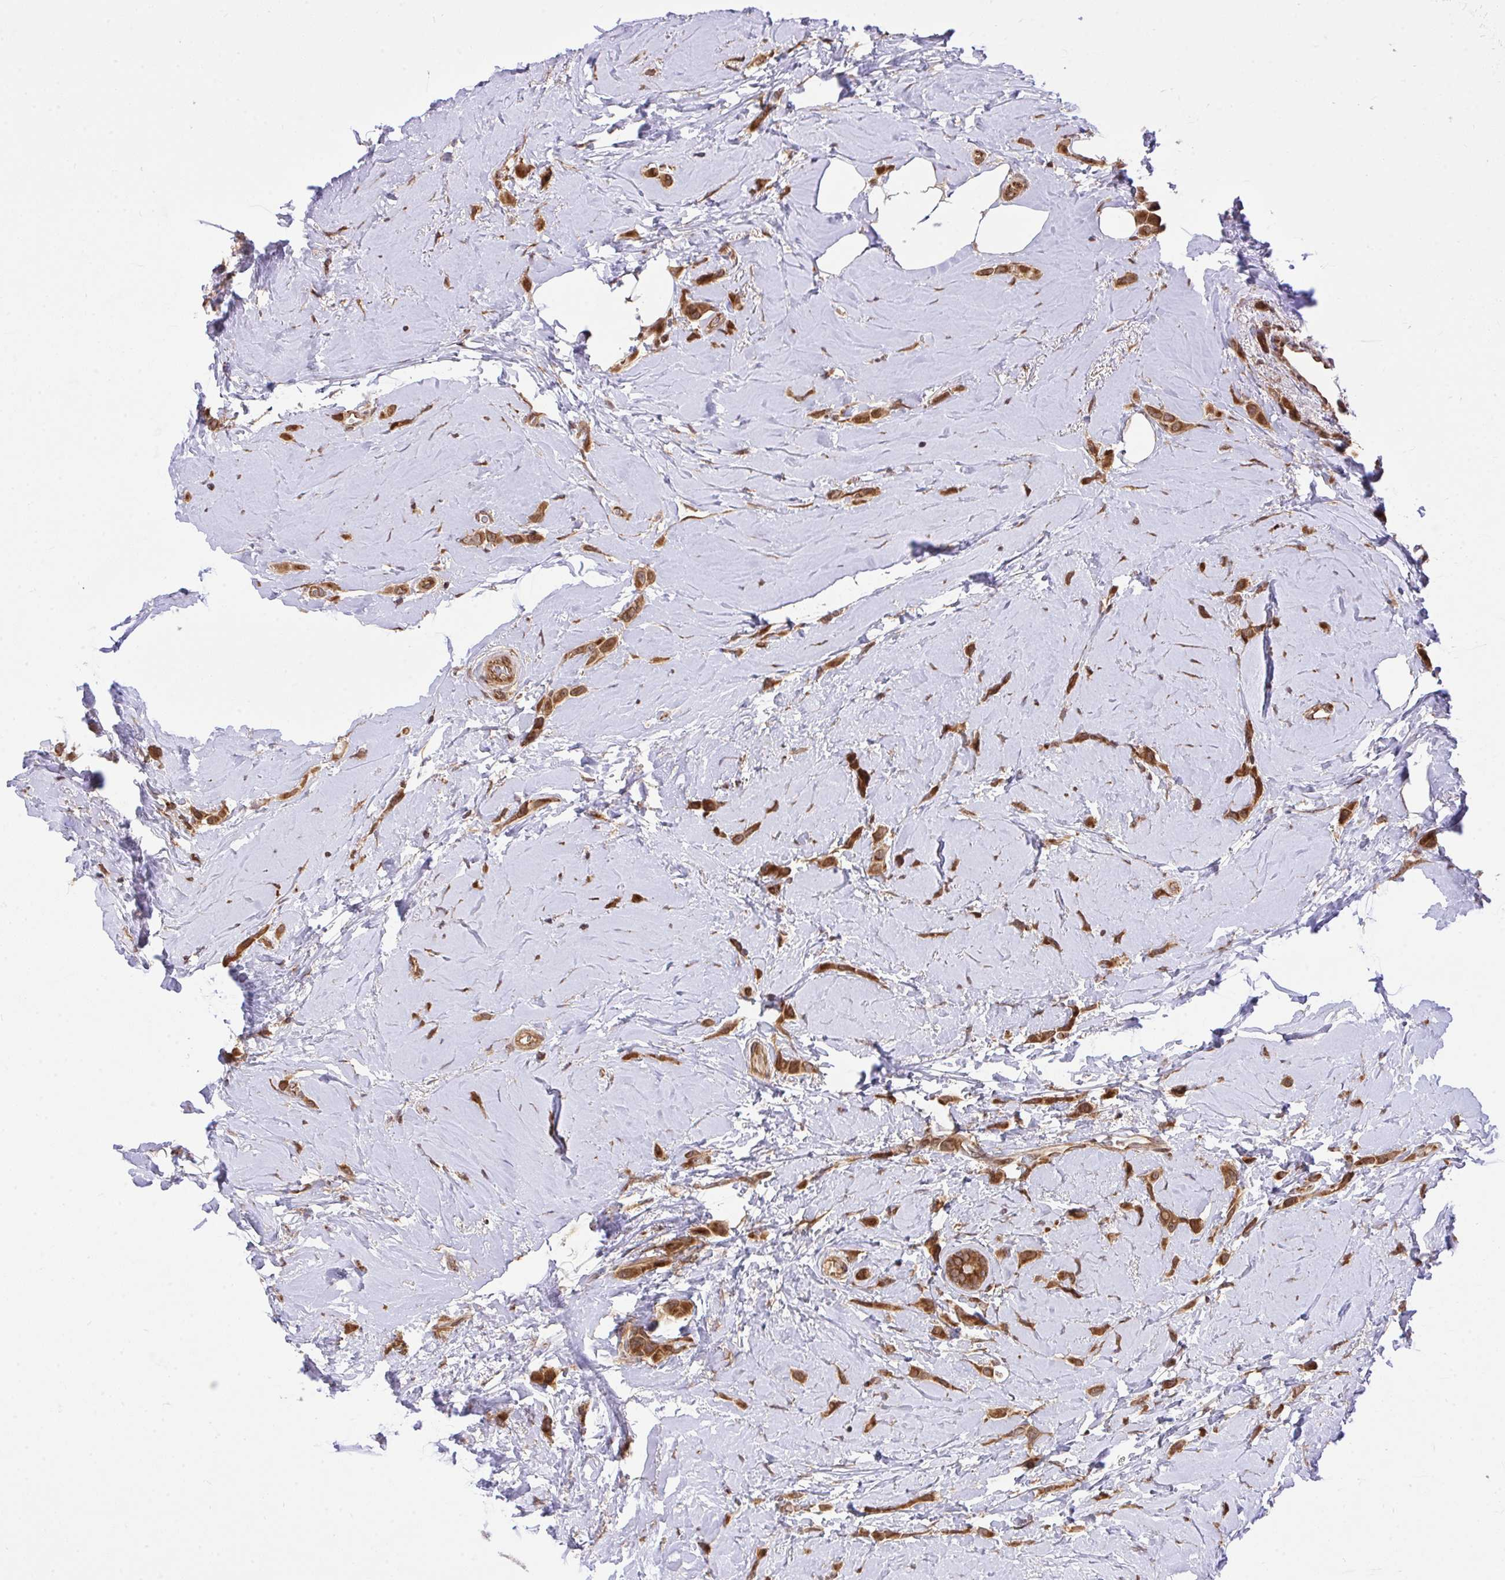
{"staining": {"intensity": "moderate", "quantity": ">75%", "location": "cytoplasmic/membranous,nuclear"}, "tissue": "breast cancer", "cell_type": "Tumor cells", "image_type": "cancer", "snomed": [{"axis": "morphology", "description": "Lobular carcinoma"}, {"axis": "topography", "description": "Breast"}], "caption": "This histopathology image displays lobular carcinoma (breast) stained with immunohistochemistry (IHC) to label a protein in brown. The cytoplasmic/membranous and nuclear of tumor cells show moderate positivity for the protein. Nuclei are counter-stained blue.", "gene": "ERI1", "patient": {"sex": "female", "age": 66}}